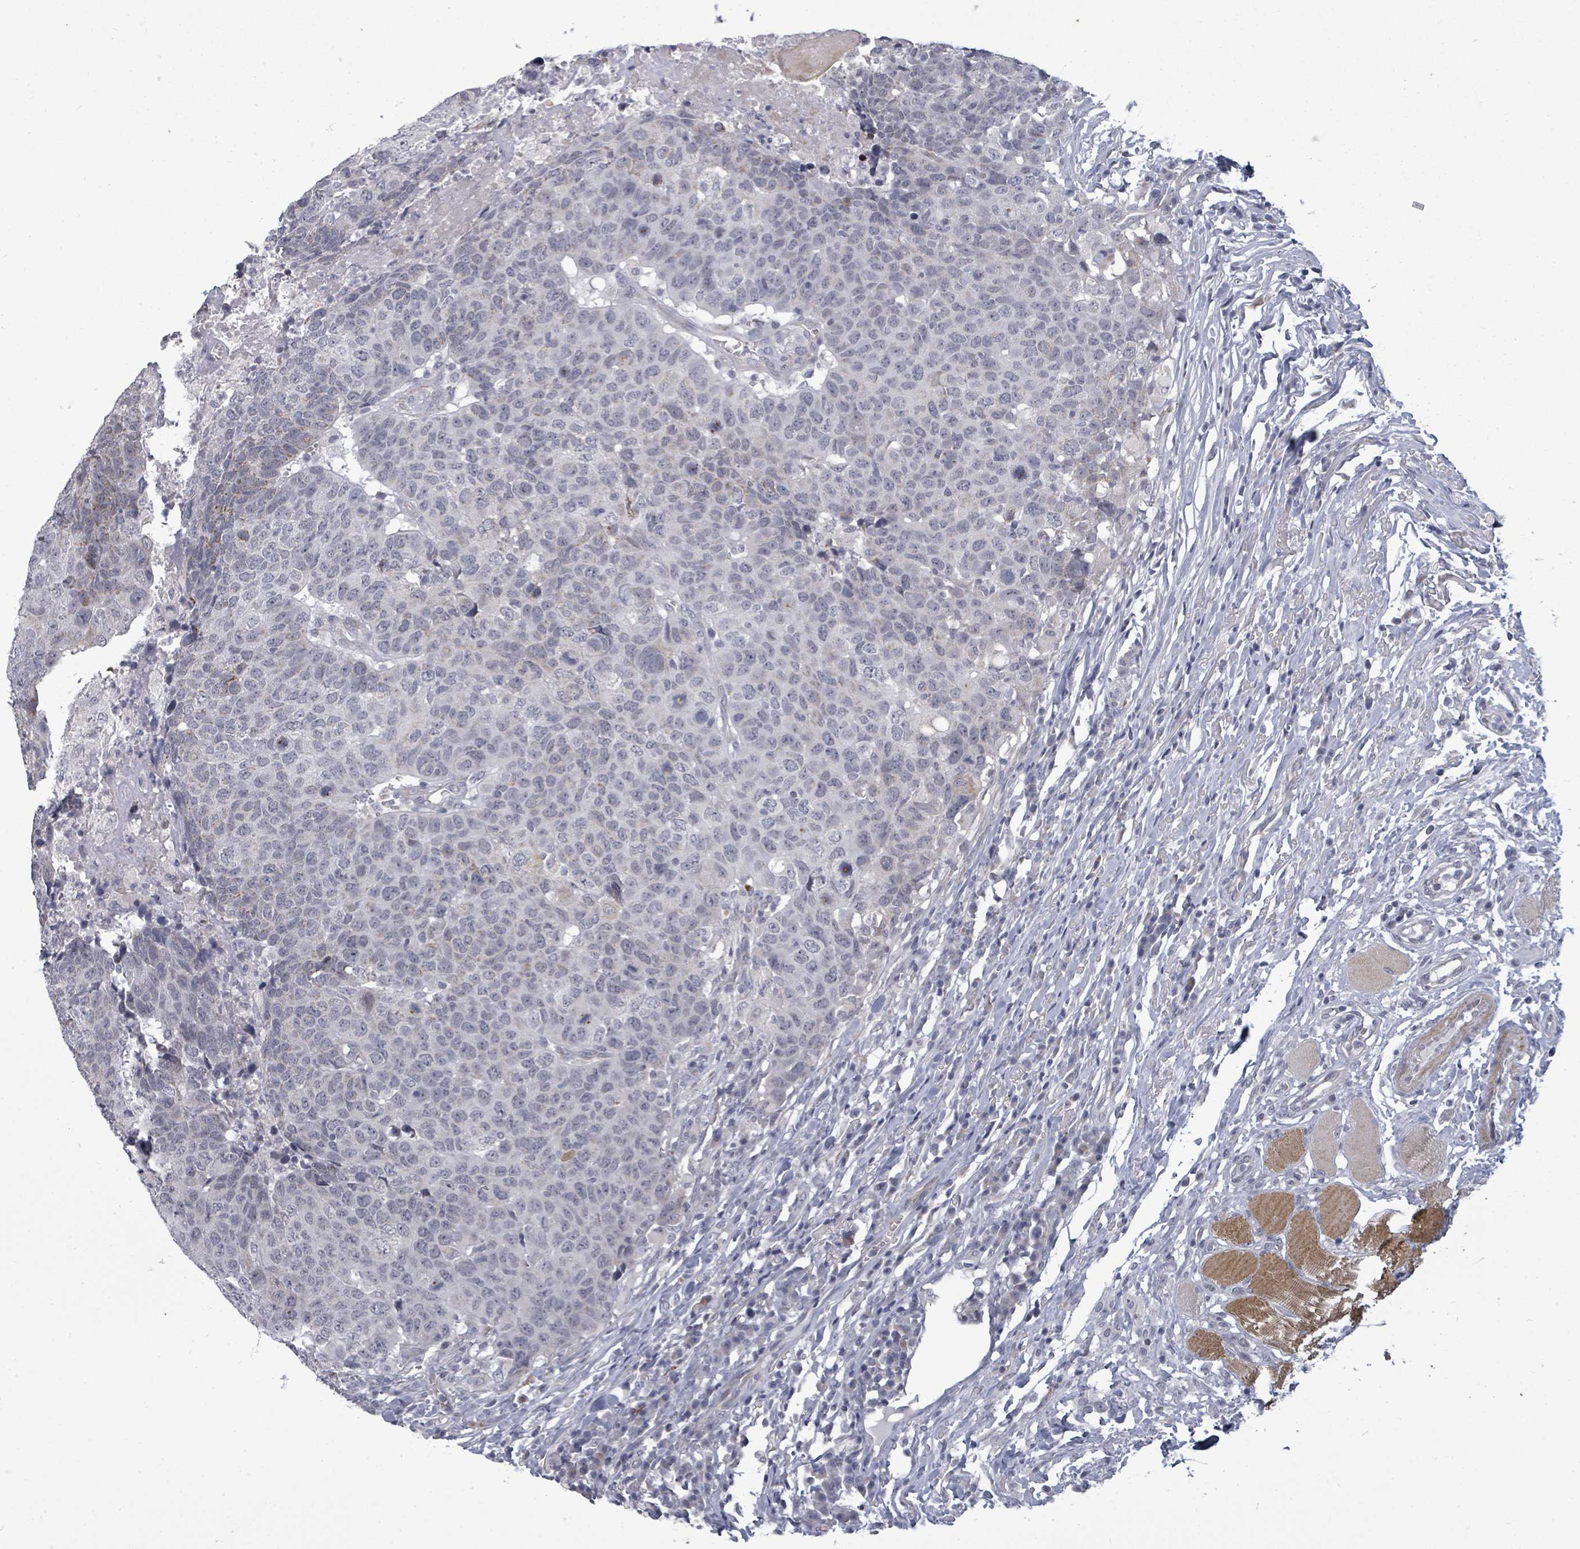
{"staining": {"intensity": "negative", "quantity": "none", "location": "none"}, "tissue": "head and neck cancer", "cell_type": "Tumor cells", "image_type": "cancer", "snomed": [{"axis": "morphology", "description": "Normal tissue, NOS"}, {"axis": "morphology", "description": "Squamous cell carcinoma, NOS"}, {"axis": "topography", "description": "Skeletal muscle"}, {"axis": "topography", "description": "Vascular tissue"}, {"axis": "topography", "description": "Peripheral nerve tissue"}, {"axis": "topography", "description": "Head-Neck"}], "caption": "This histopathology image is of head and neck cancer (squamous cell carcinoma) stained with immunohistochemistry (IHC) to label a protein in brown with the nuclei are counter-stained blue. There is no staining in tumor cells. The staining is performed using DAB (3,3'-diaminobenzidine) brown chromogen with nuclei counter-stained in using hematoxylin.", "gene": "PTPN20", "patient": {"sex": "male", "age": 66}}